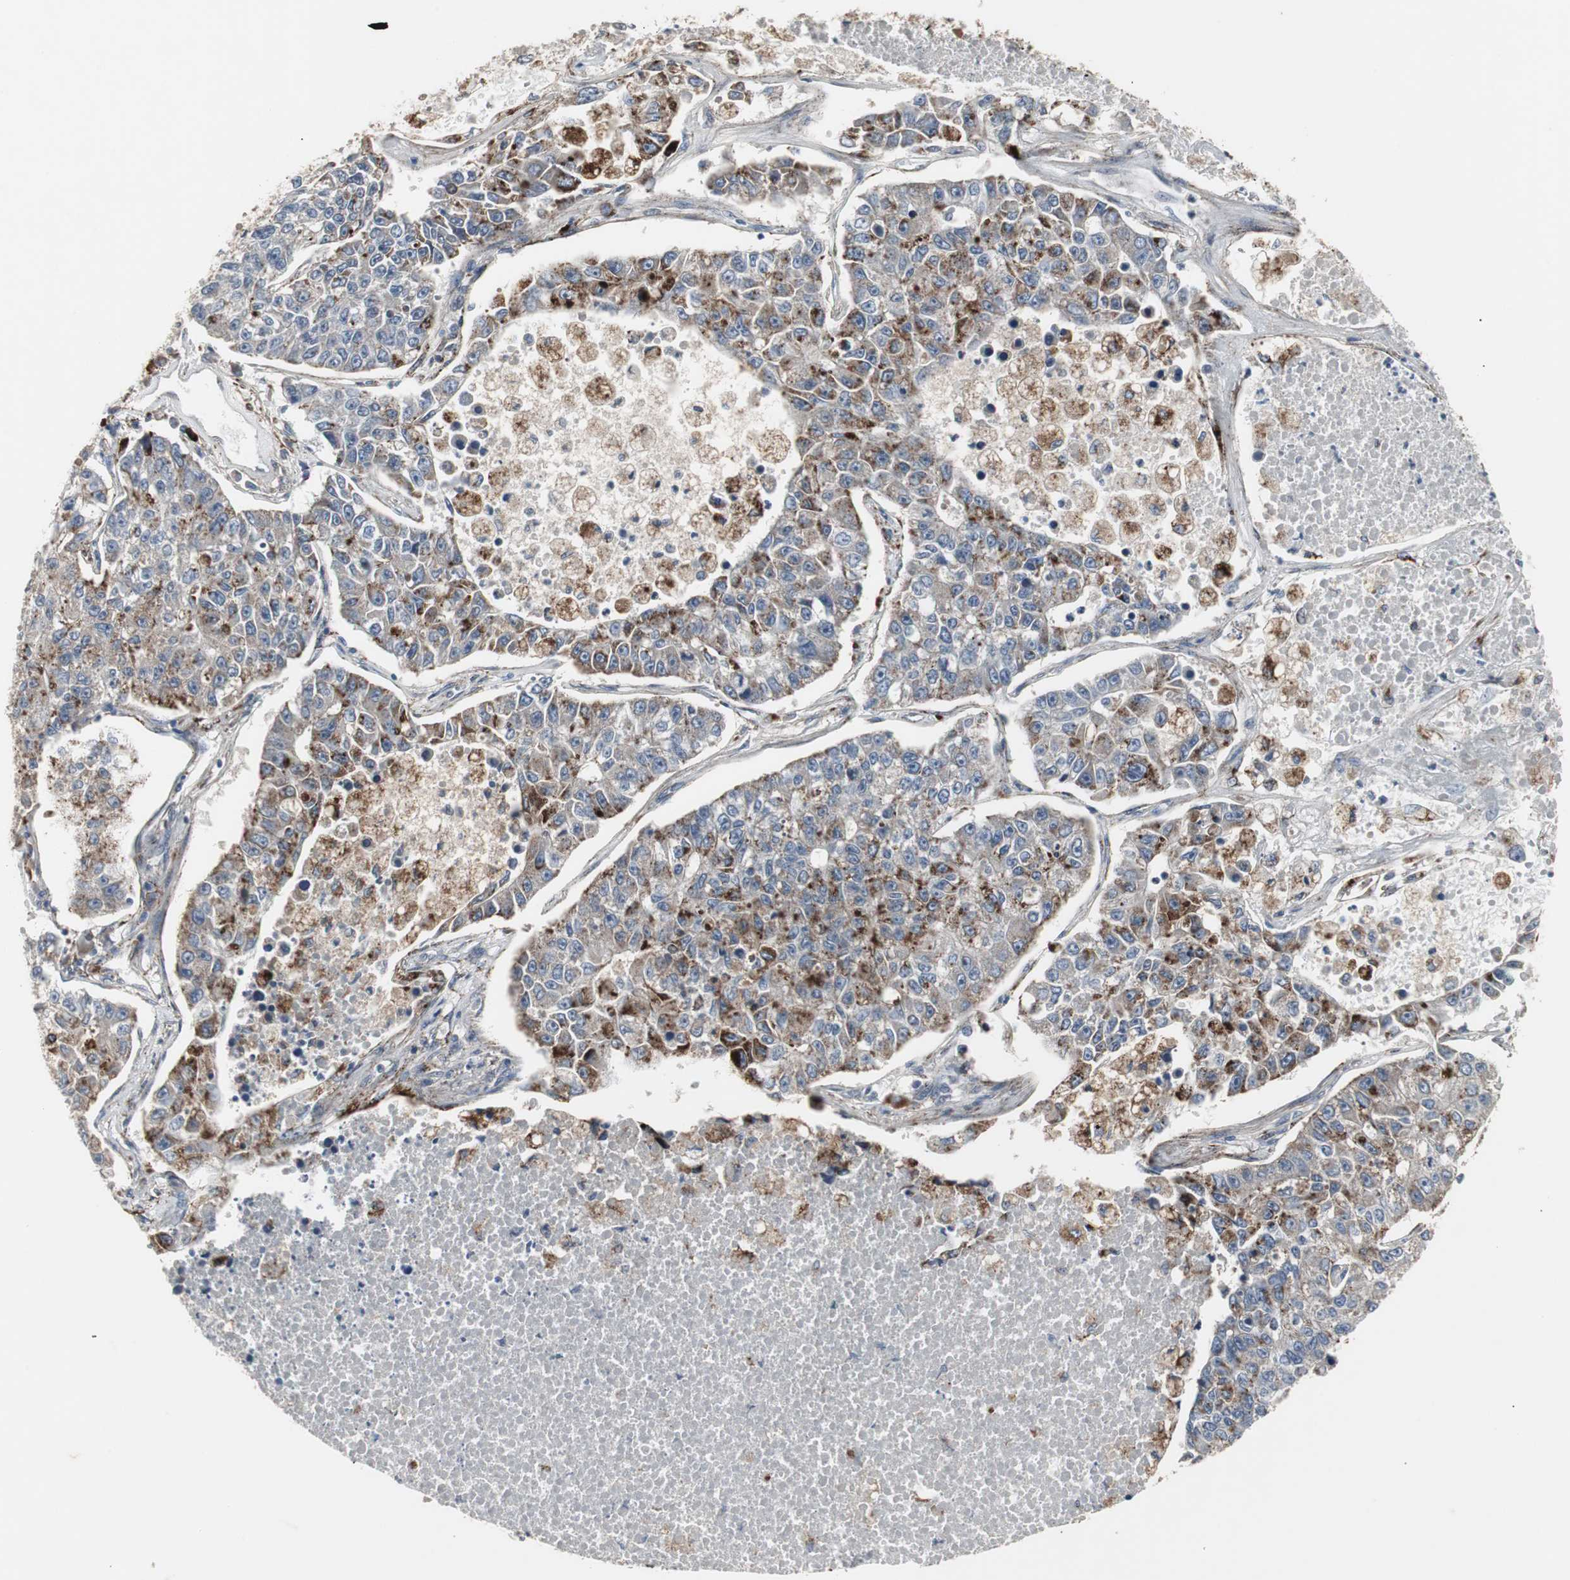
{"staining": {"intensity": "strong", "quantity": ">75%", "location": "cytoplasmic/membranous"}, "tissue": "lung cancer", "cell_type": "Tumor cells", "image_type": "cancer", "snomed": [{"axis": "morphology", "description": "Adenocarcinoma, NOS"}, {"axis": "topography", "description": "Lung"}], "caption": "Lung cancer was stained to show a protein in brown. There is high levels of strong cytoplasmic/membranous expression in approximately >75% of tumor cells.", "gene": "GBA1", "patient": {"sex": "male", "age": 49}}